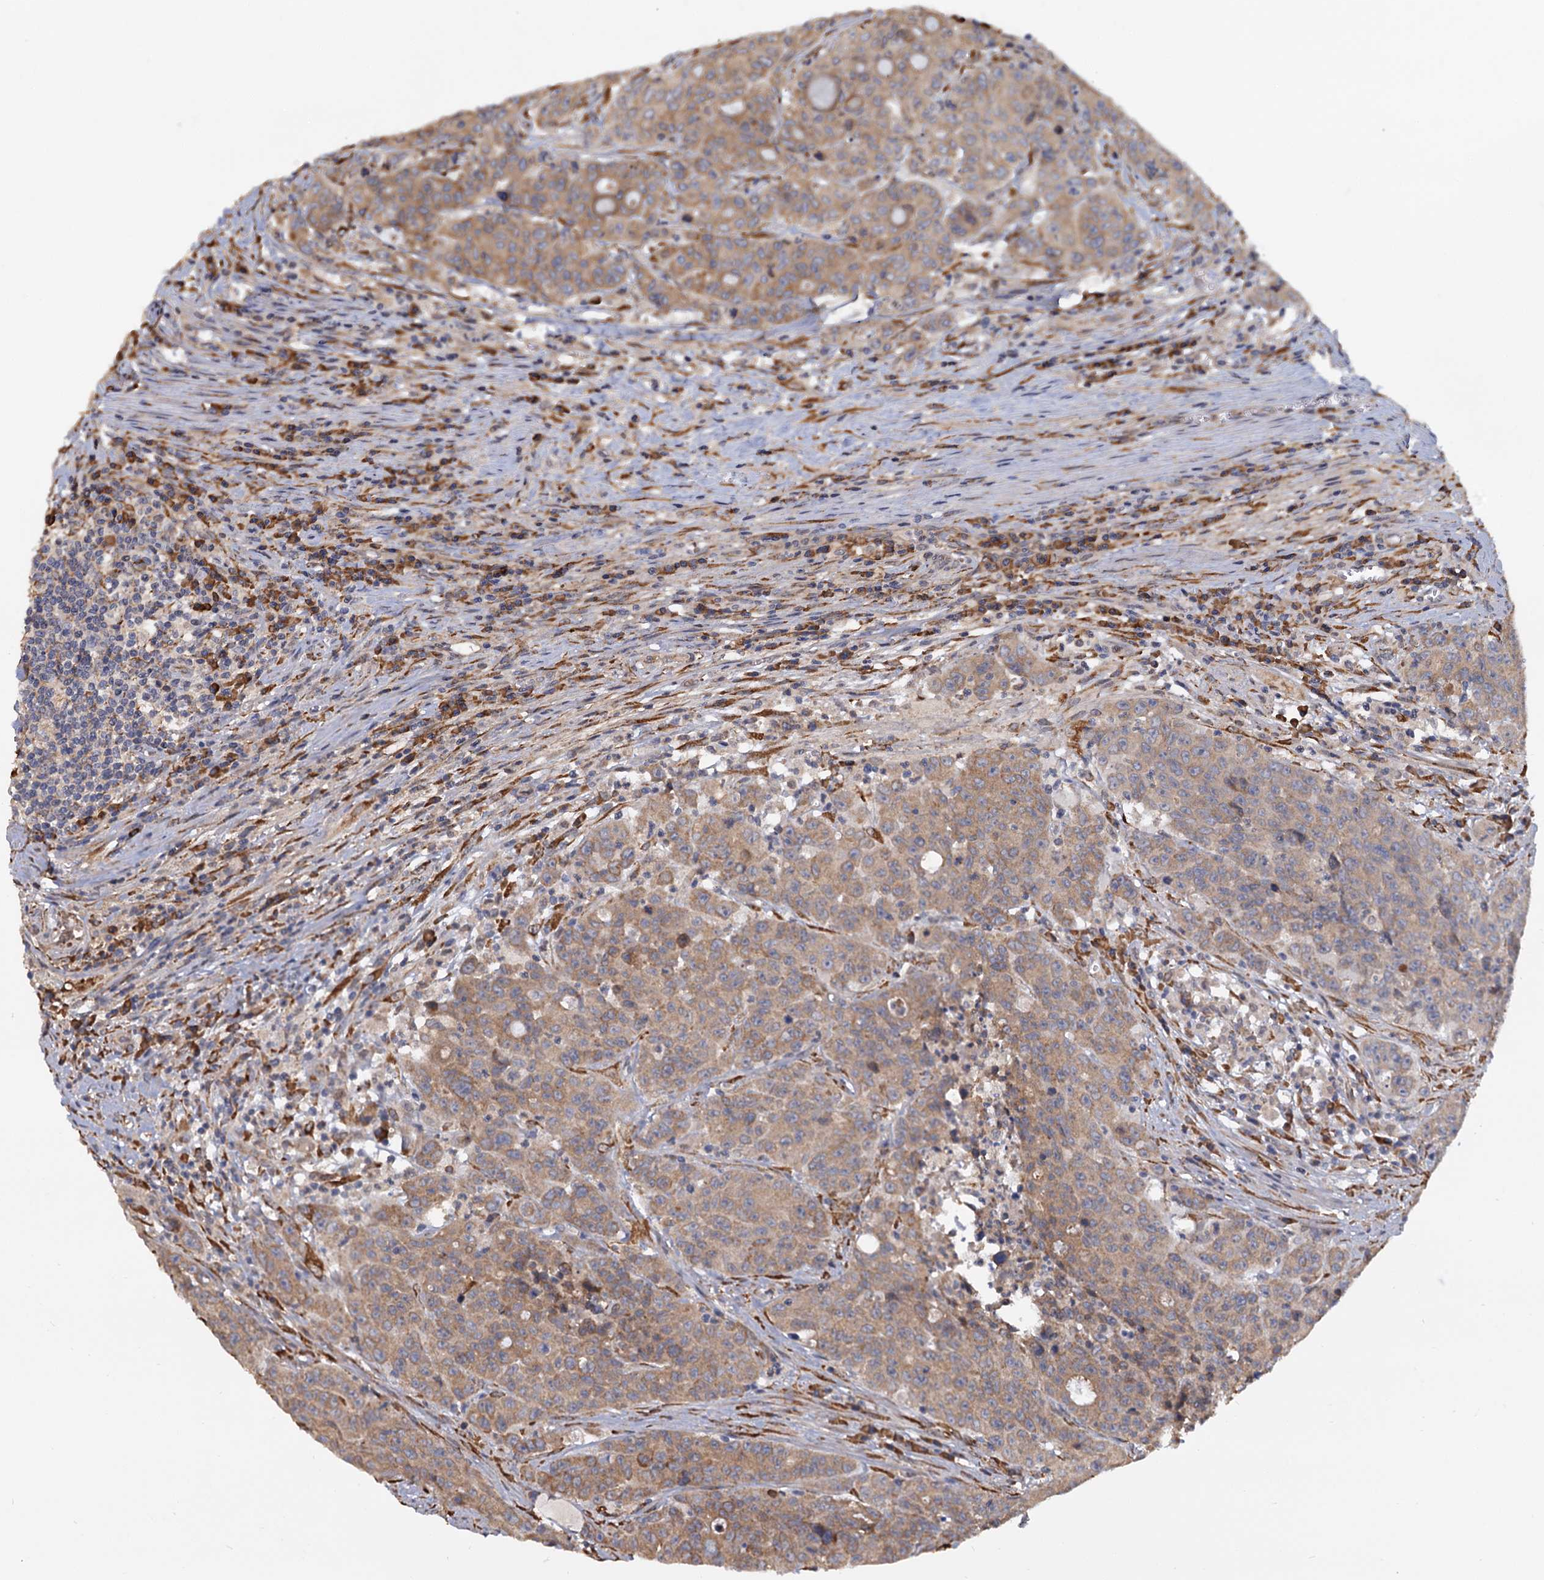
{"staining": {"intensity": "moderate", "quantity": ">75%", "location": "cytoplasmic/membranous"}, "tissue": "colorectal cancer", "cell_type": "Tumor cells", "image_type": "cancer", "snomed": [{"axis": "morphology", "description": "Adenocarcinoma, NOS"}, {"axis": "topography", "description": "Colon"}], "caption": "The photomicrograph demonstrates staining of colorectal adenocarcinoma, revealing moderate cytoplasmic/membranous protein expression (brown color) within tumor cells.", "gene": "LRRC51", "patient": {"sex": "male", "age": 62}}